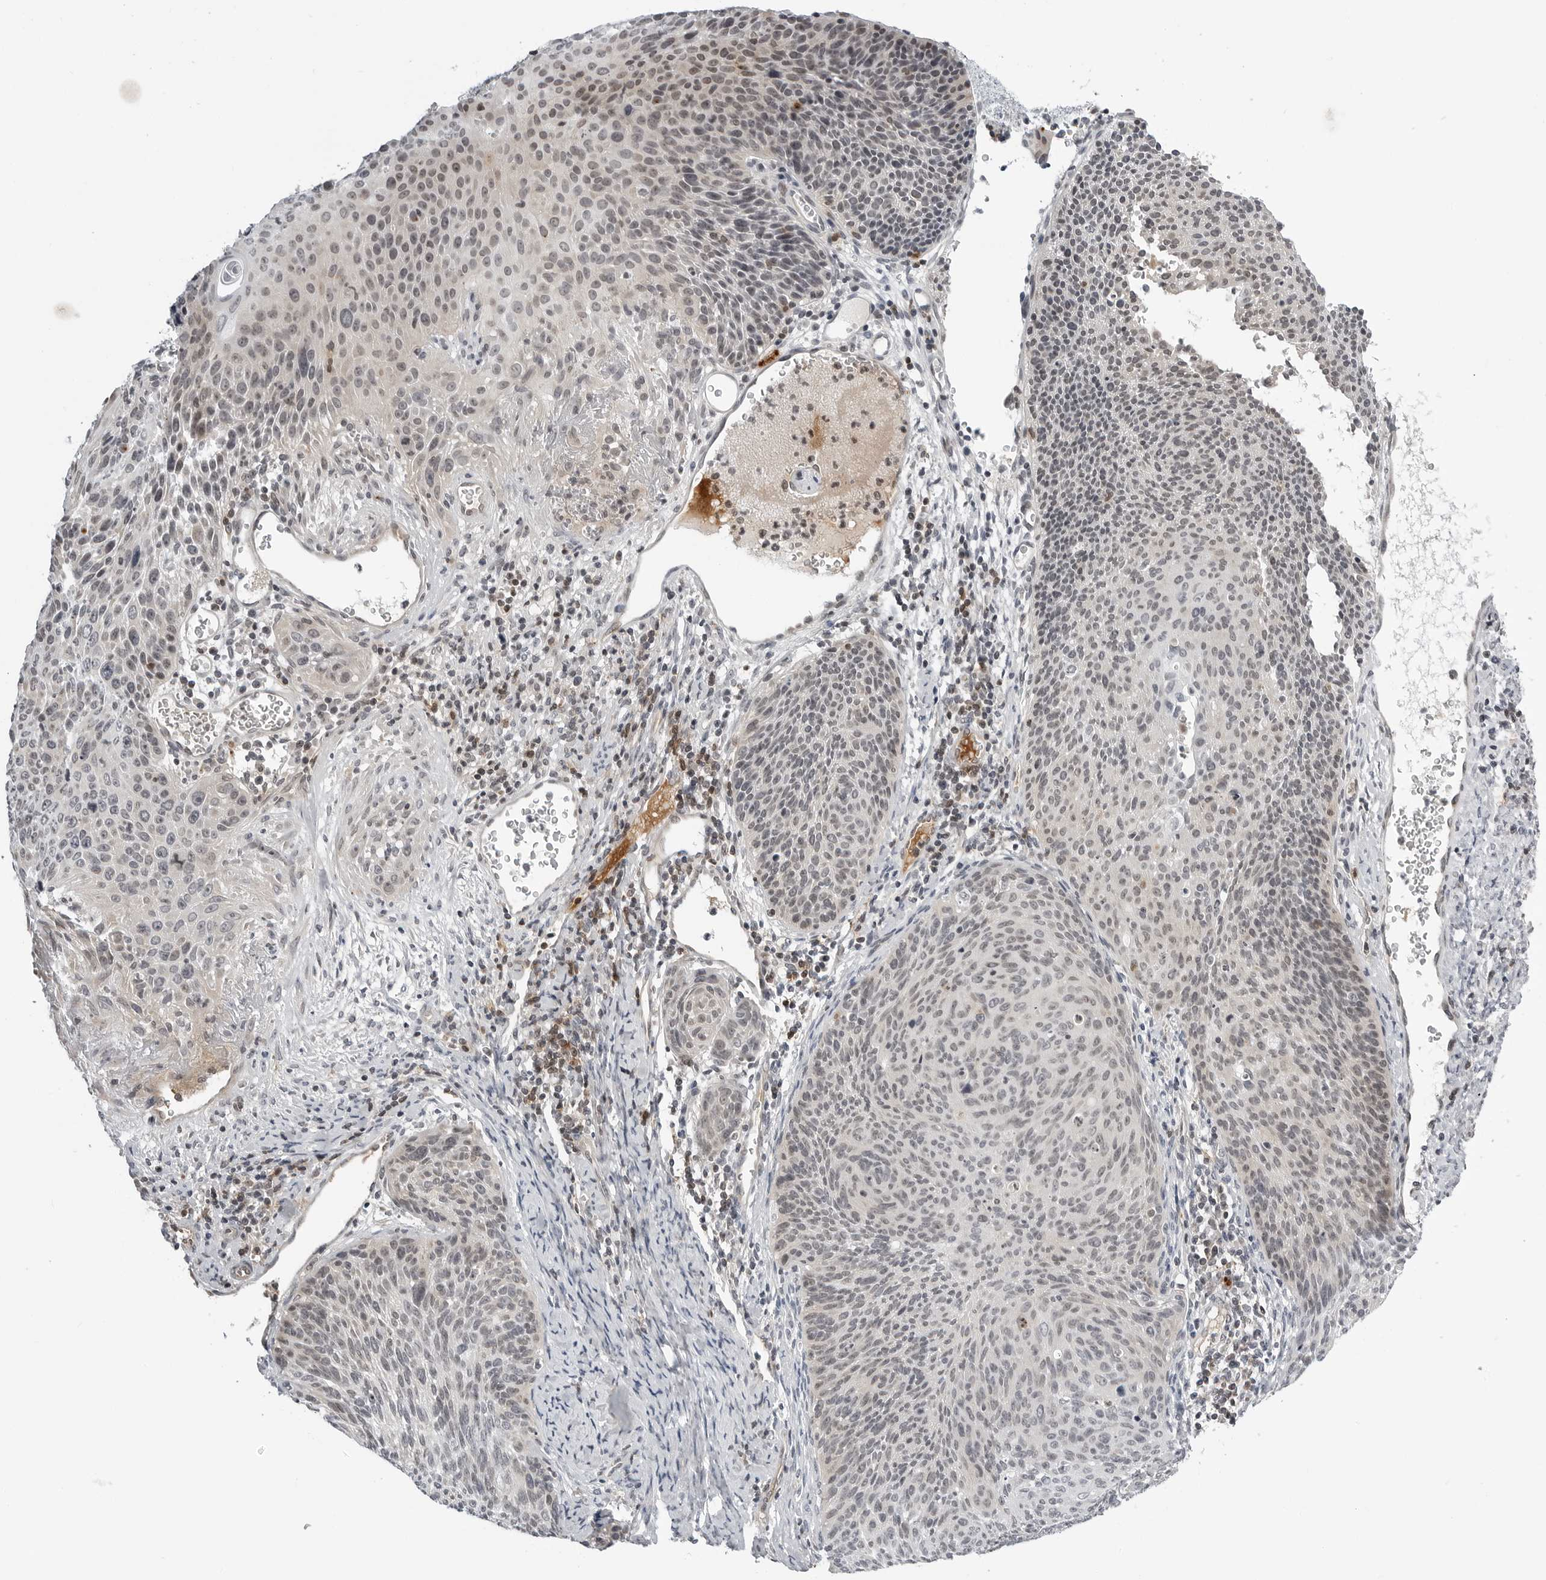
{"staining": {"intensity": "negative", "quantity": "none", "location": "none"}, "tissue": "cervical cancer", "cell_type": "Tumor cells", "image_type": "cancer", "snomed": [{"axis": "morphology", "description": "Squamous cell carcinoma, NOS"}, {"axis": "topography", "description": "Cervix"}], "caption": "Immunohistochemical staining of cervical cancer (squamous cell carcinoma) shows no significant staining in tumor cells.", "gene": "CXCR5", "patient": {"sex": "female", "age": 55}}